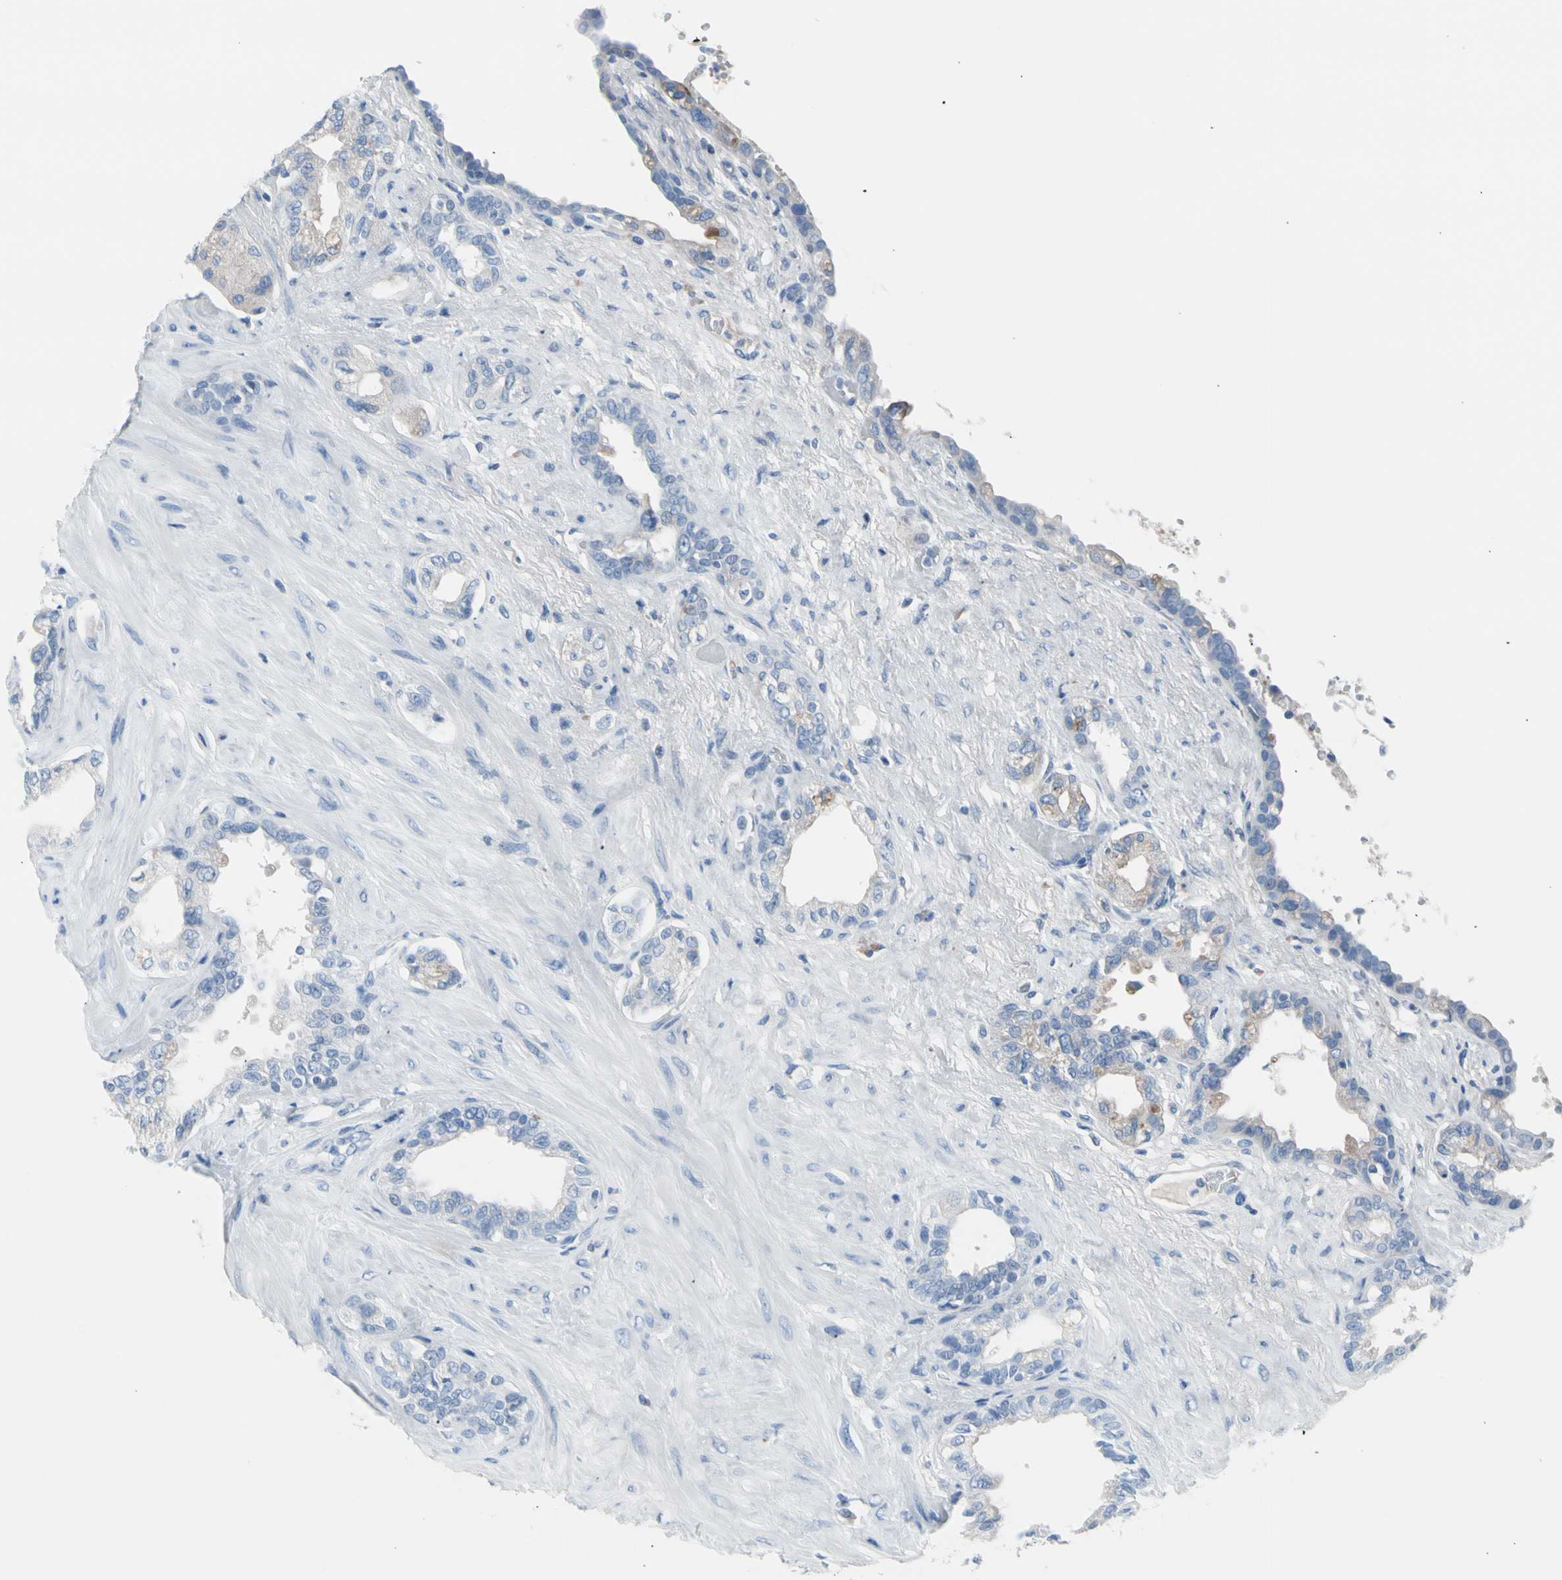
{"staining": {"intensity": "weak", "quantity": "25%-75%", "location": "cytoplasmic/membranous"}, "tissue": "seminal vesicle", "cell_type": "Glandular cells", "image_type": "normal", "snomed": [{"axis": "morphology", "description": "Normal tissue, NOS"}, {"axis": "topography", "description": "Seminal veicle"}], "caption": "Protein staining of normal seminal vesicle exhibits weak cytoplasmic/membranous expression in about 25%-75% of glandular cells. (brown staining indicates protein expression, while blue staining denotes nuclei).", "gene": "TPO", "patient": {"sex": "male", "age": 61}}